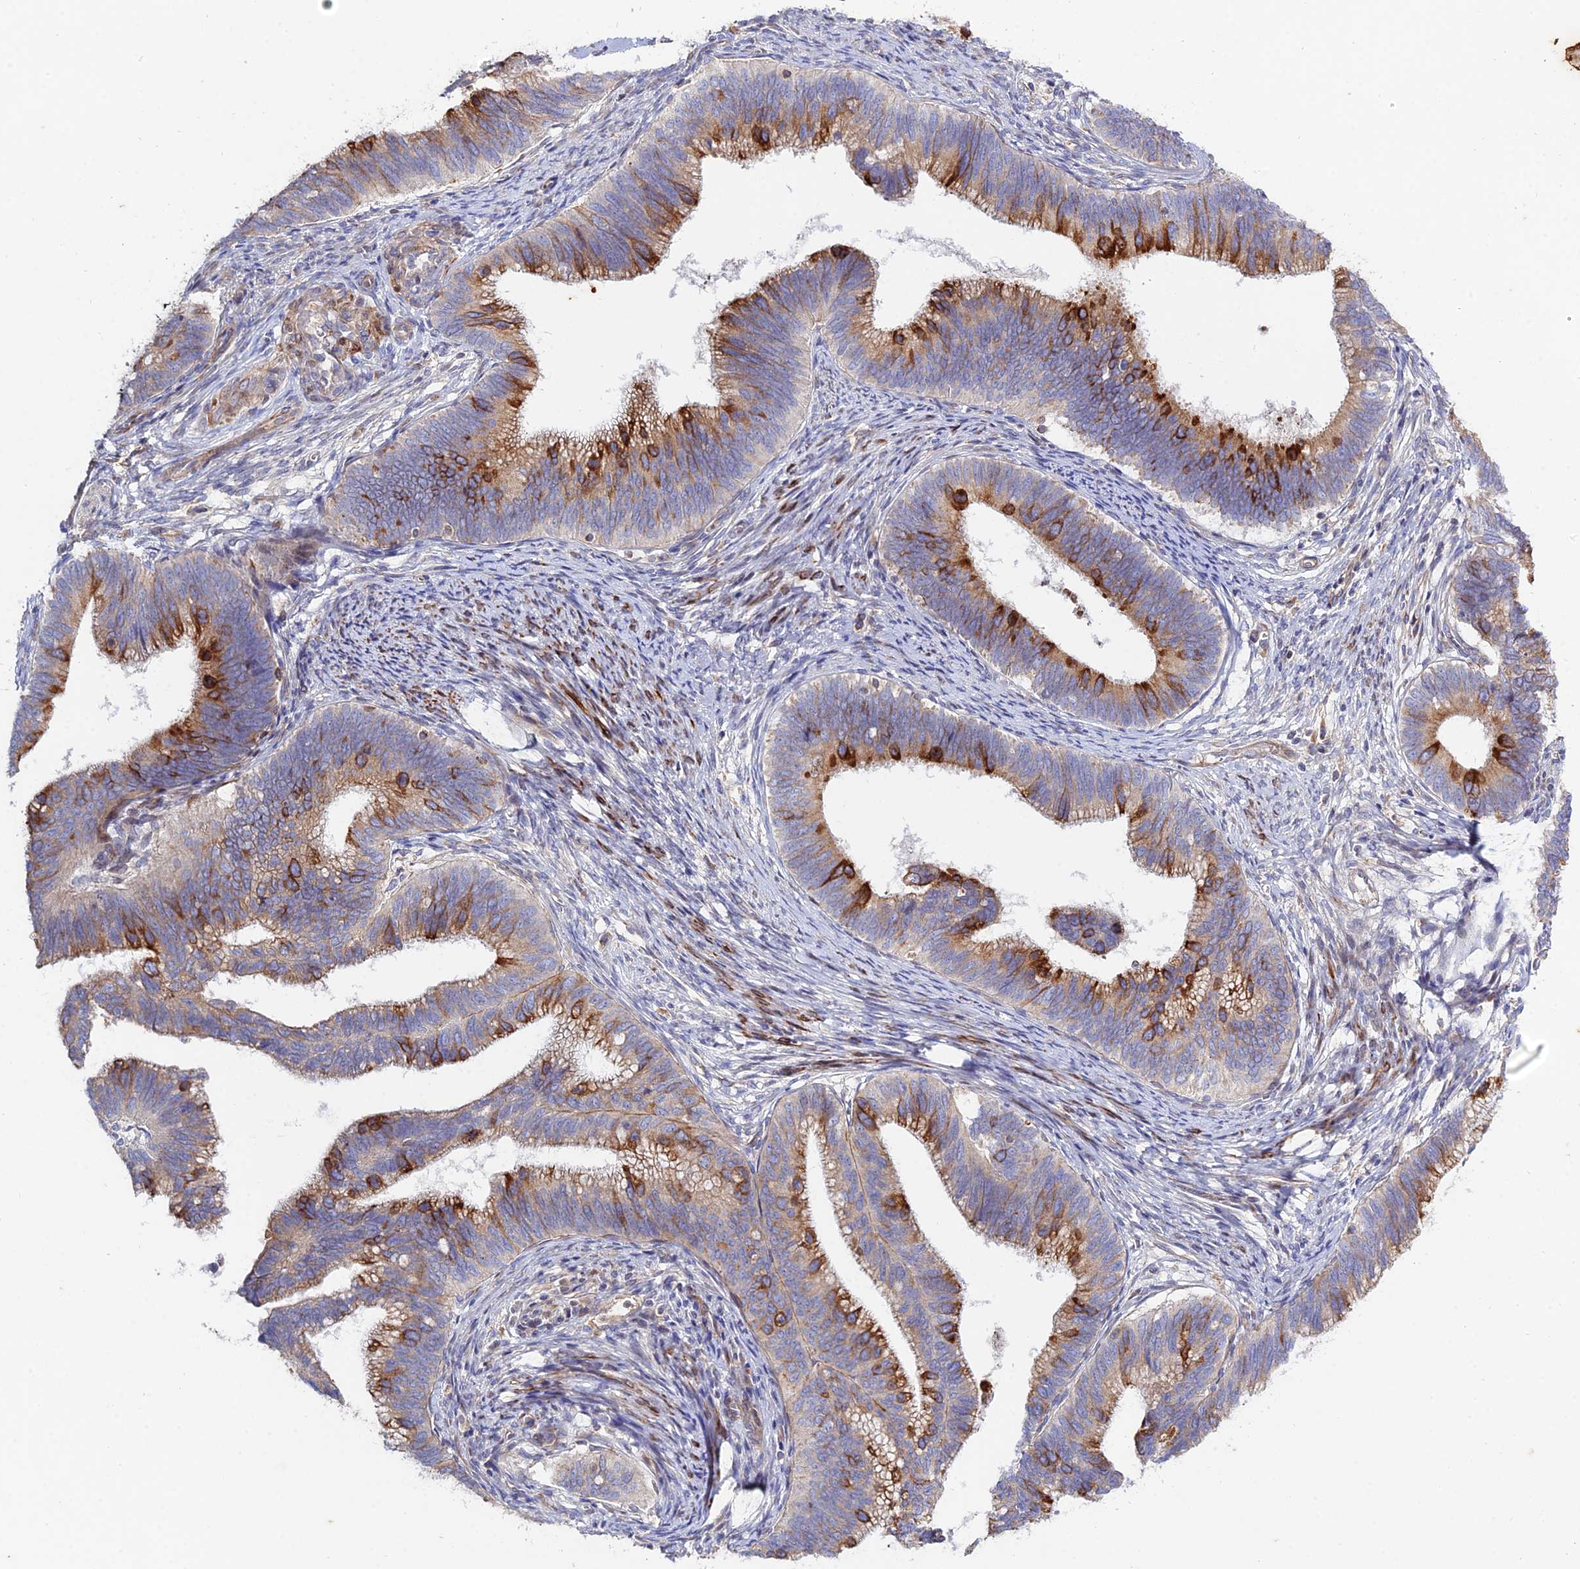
{"staining": {"intensity": "strong", "quantity": "25%-75%", "location": "cytoplasmic/membranous"}, "tissue": "cervical cancer", "cell_type": "Tumor cells", "image_type": "cancer", "snomed": [{"axis": "morphology", "description": "Adenocarcinoma, NOS"}, {"axis": "topography", "description": "Cervix"}], "caption": "Strong cytoplasmic/membranous staining for a protein is present in about 25%-75% of tumor cells of cervical cancer (adenocarcinoma) using IHC.", "gene": "ARL6IP1", "patient": {"sex": "female", "age": 42}}